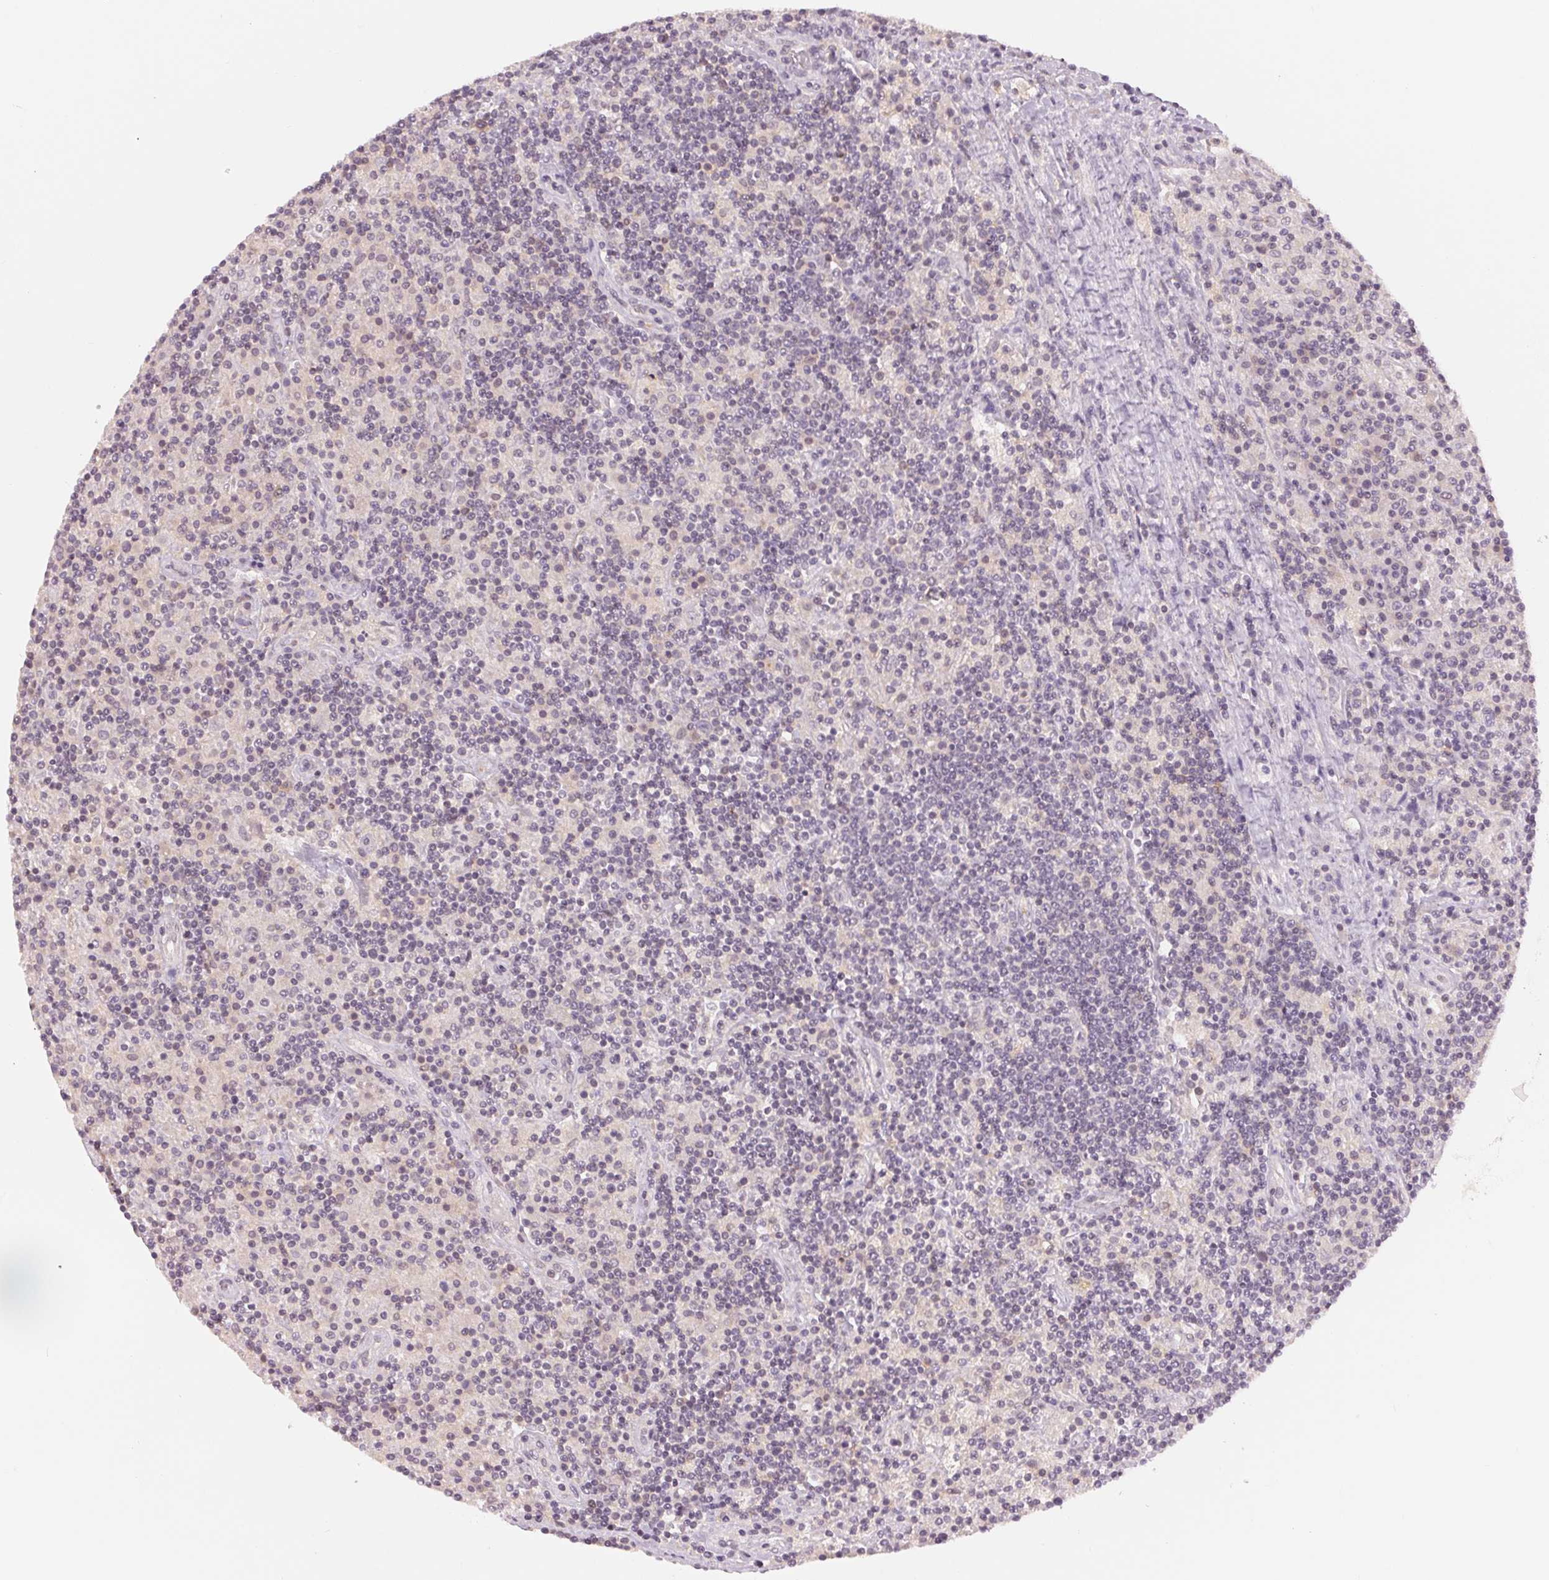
{"staining": {"intensity": "negative", "quantity": "none", "location": "none"}, "tissue": "lymphoma", "cell_type": "Tumor cells", "image_type": "cancer", "snomed": [{"axis": "morphology", "description": "Hodgkin's disease, NOS"}, {"axis": "topography", "description": "Lymph node"}], "caption": "Tumor cells show no significant positivity in lymphoma. The staining was performed using DAB (3,3'-diaminobenzidine) to visualize the protein expression in brown, while the nuclei were stained in blue with hematoxylin (Magnification: 20x).", "gene": "KPRP", "patient": {"sex": "male", "age": 70}}